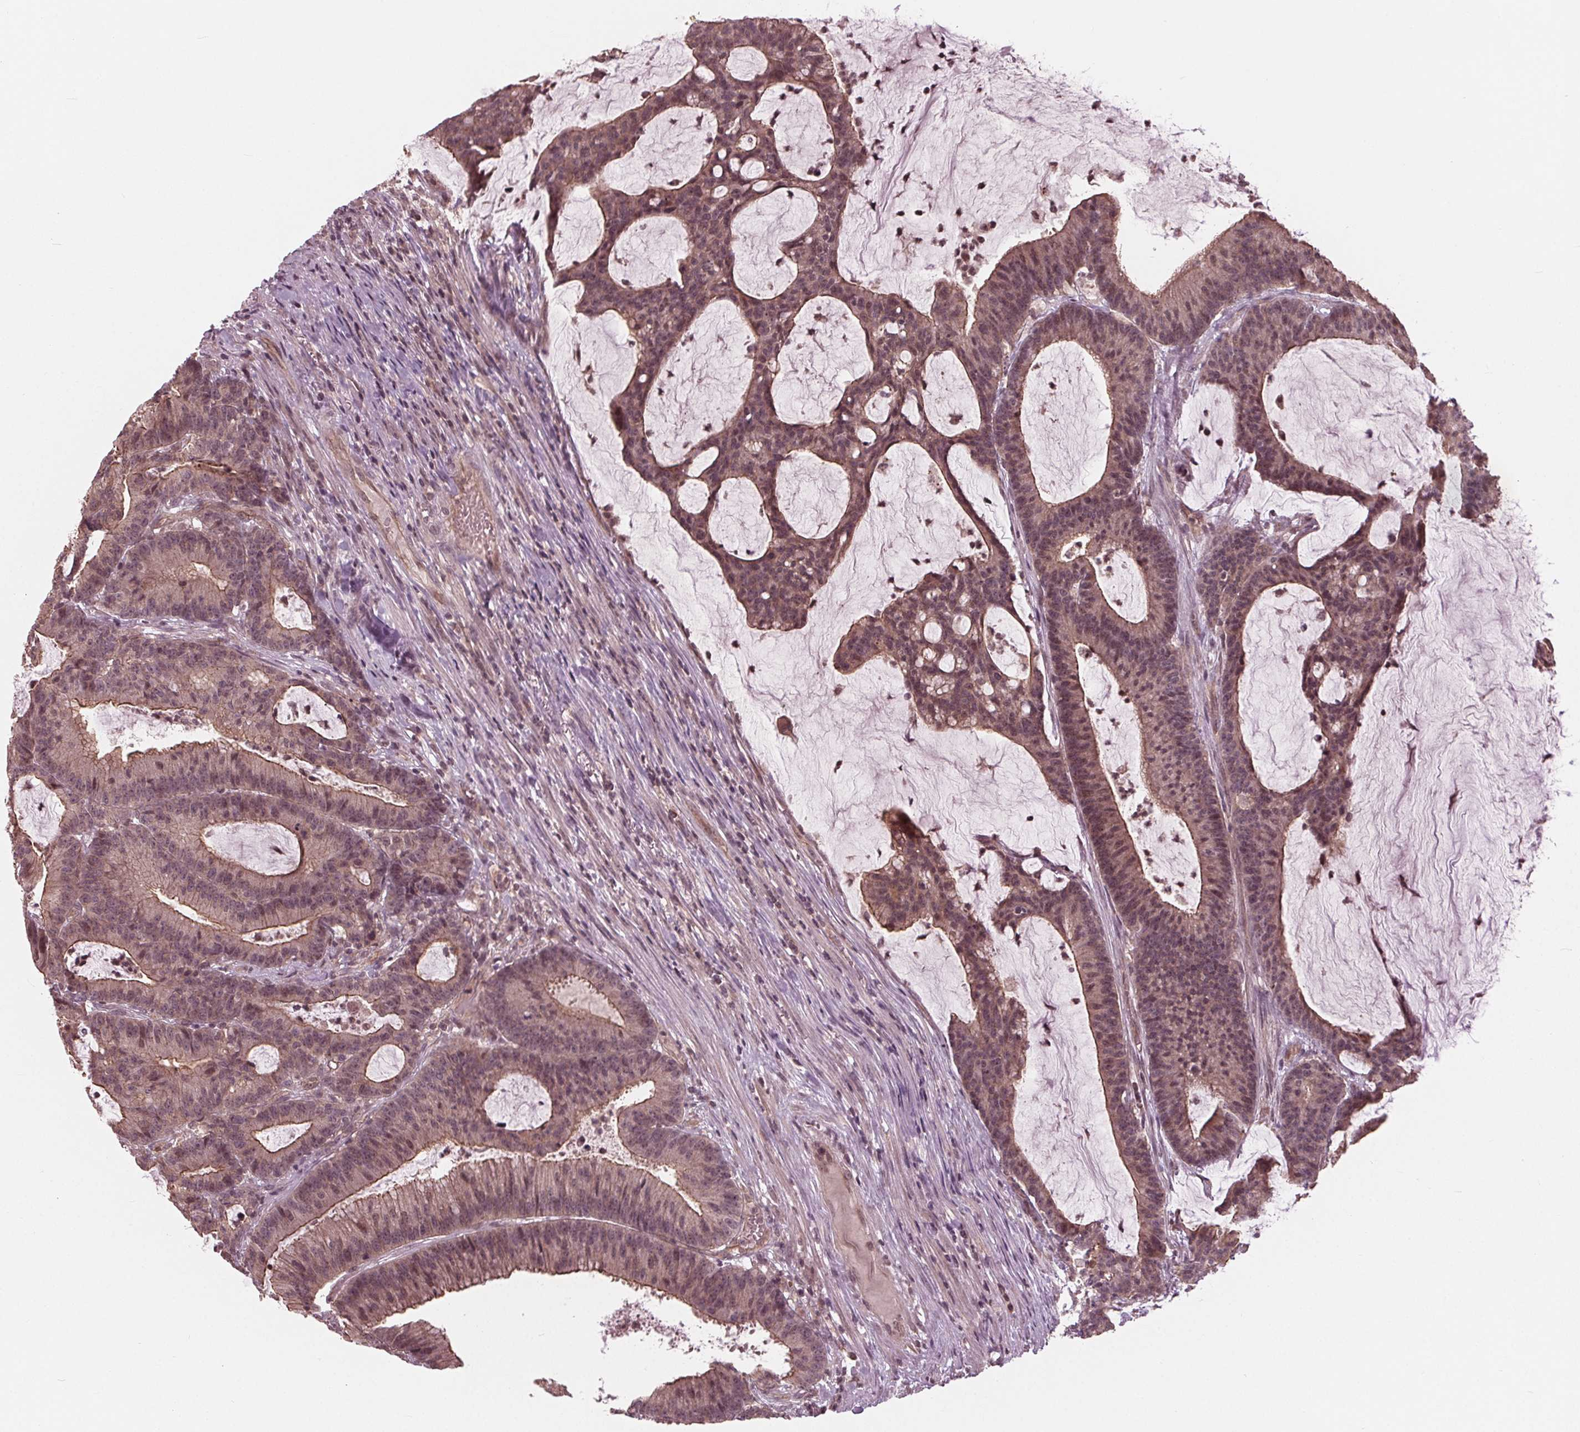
{"staining": {"intensity": "moderate", "quantity": "<25%", "location": "cytoplasmic/membranous"}, "tissue": "colorectal cancer", "cell_type": "Tumor cells", "image_type": "cancer", "snomed": [{"axis": "morphology", "description": "Adenocarcinoma, NOS"}, {"axis": "topography", "description": "Colon"}], "caption": "A high-resolution photomicrograph shows immunohistochemistry staining of colorectal cancer, which demonstrates moderate cytoplasmic/membranous staining in approximately <25% of tumor cells.", "gene": "BTBD1", "patient": {"sex": "female", "age": 78}}